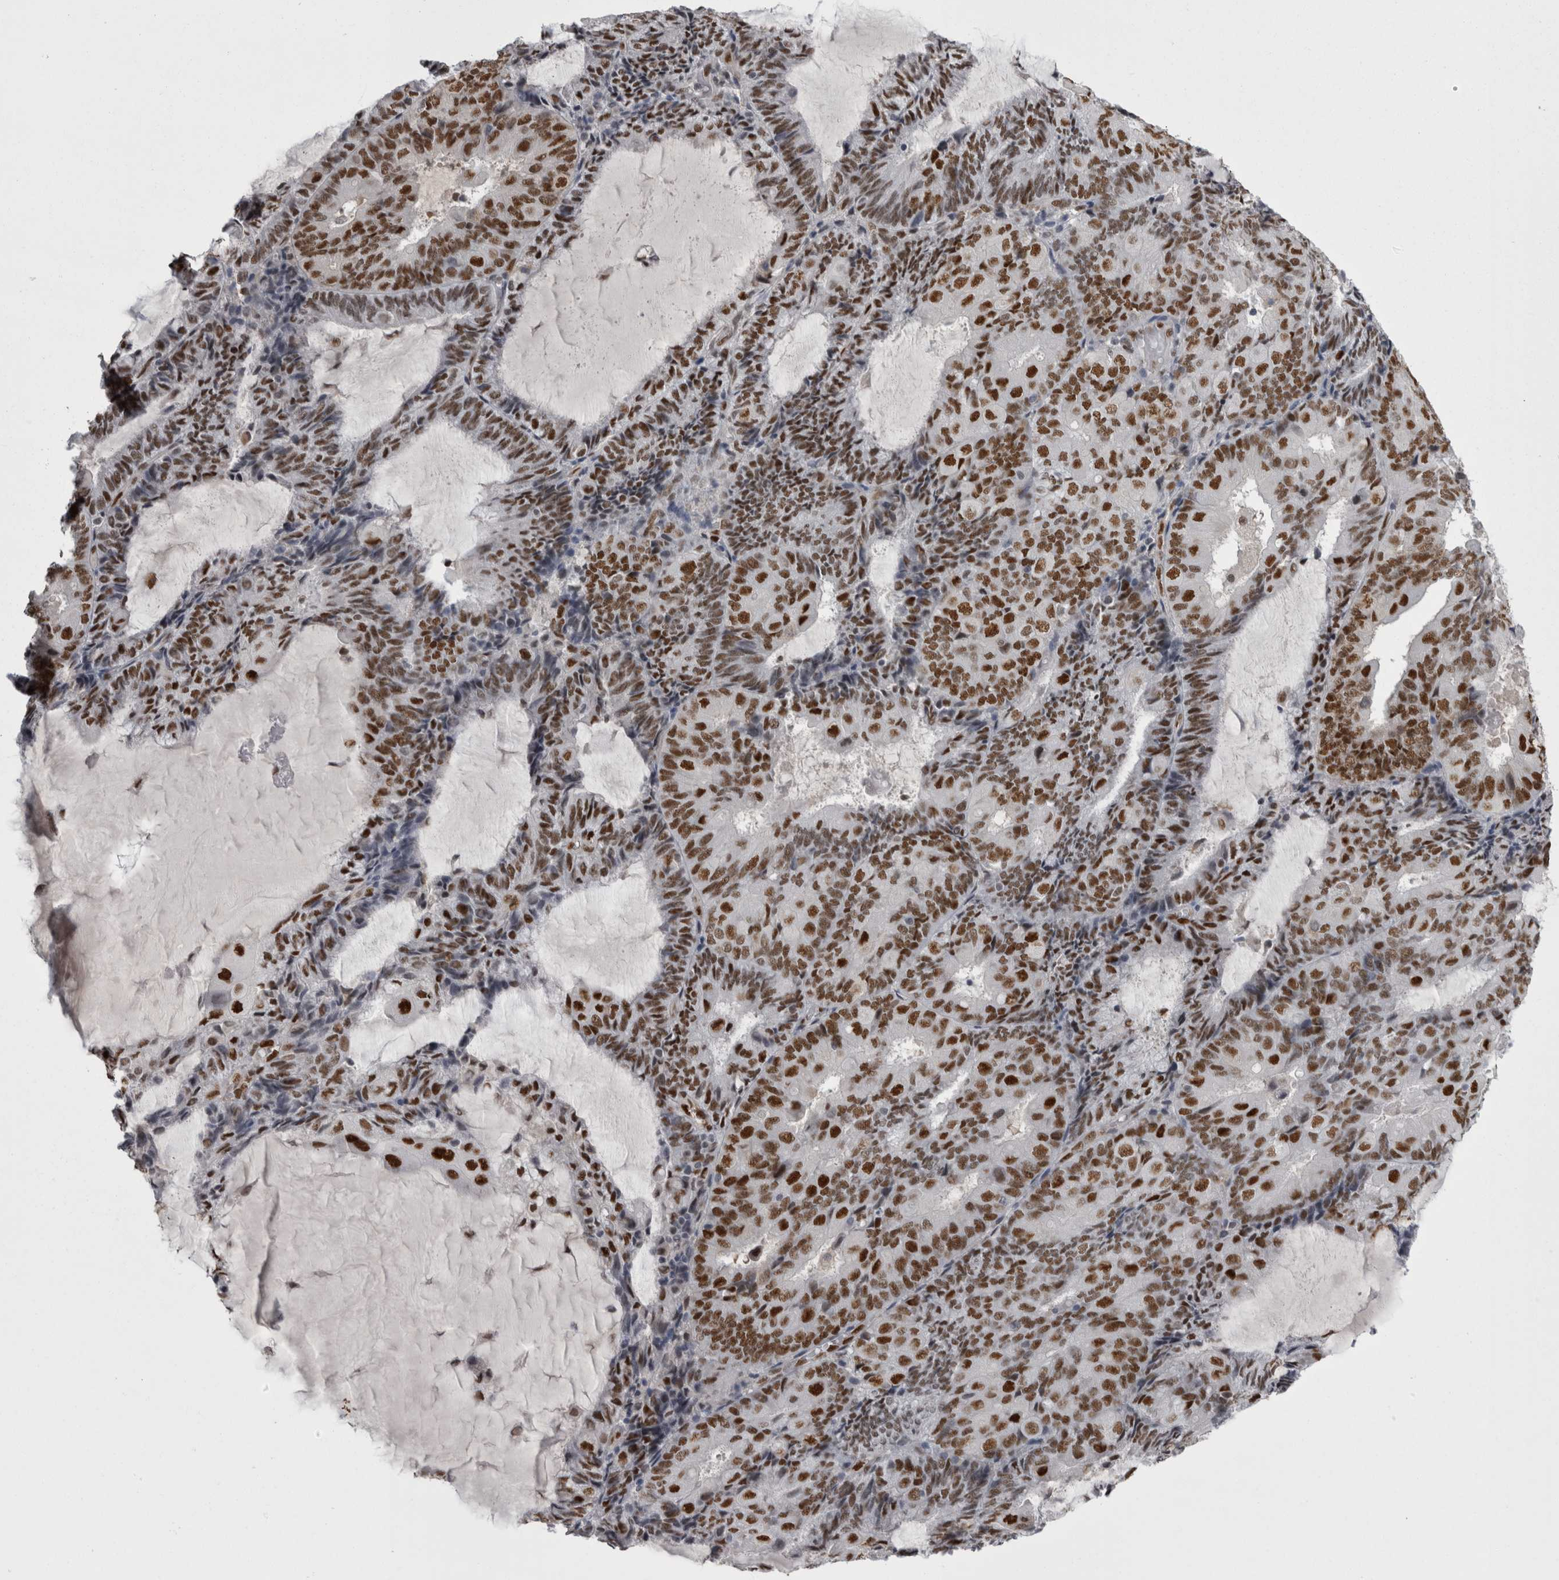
{"staining": {"intensity": "strong", "quantity": ">75%", "location": "nuclear"}, "tissue": "endometrial cancer", "cell_type": "Tumor cells", "image_type": "cancer", "snomed": [{"axis": "morphology", "description": "Adenocarcinoma, NOS"}, {"axis": "topography", "description": "Endometrium"}], "caption": "Tumor cells show high levels of strong nuclear expression in approximately >75% of cells in human endometrial adenocarcinoma.", "gene": "C1orf54", "patient": {"sex": "female", "age": 81}}